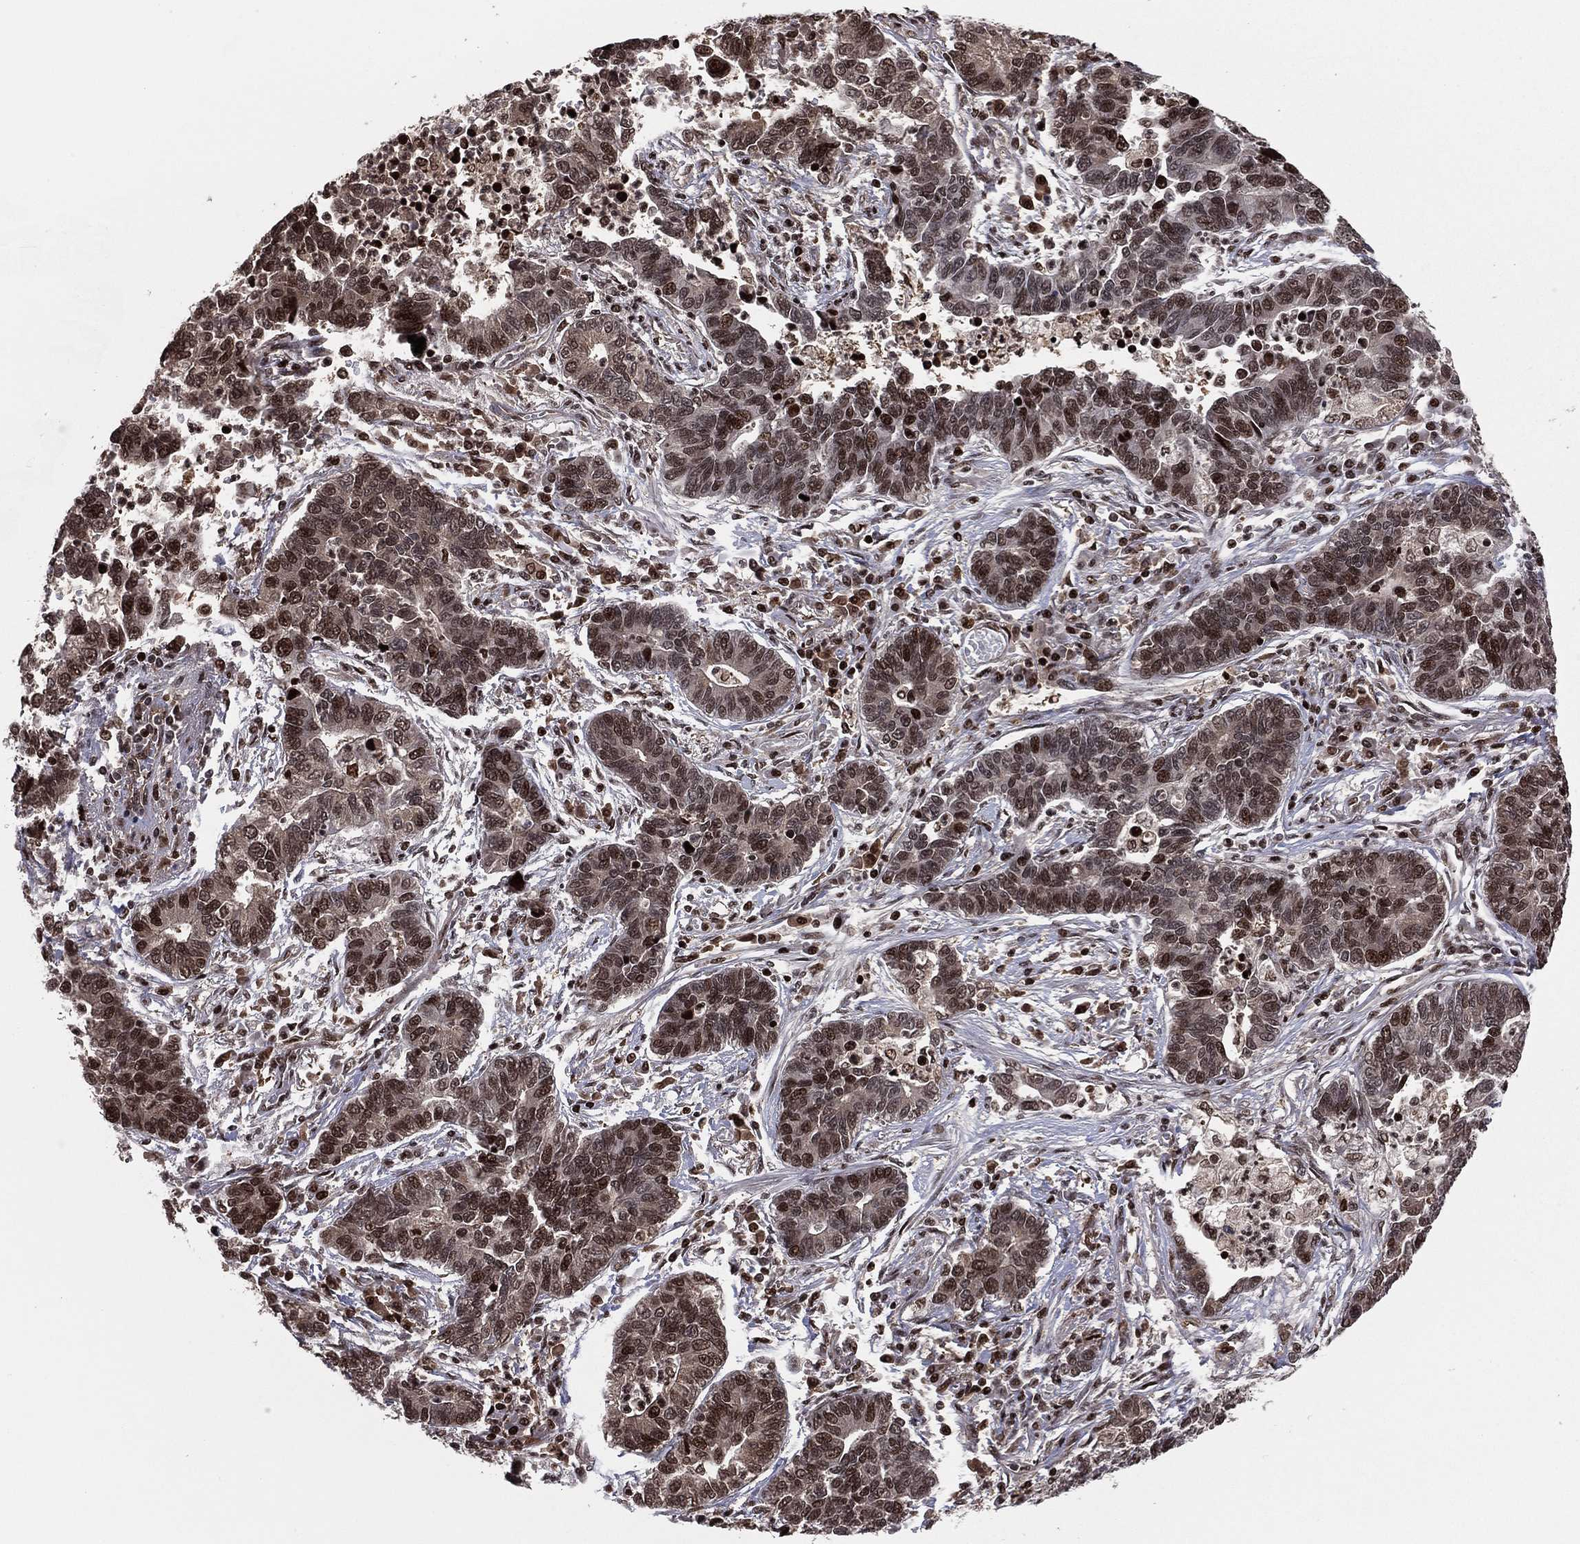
{"staining": {"intensity": "strong", "quantity": "25%-75%", "location": "nuclear"}, "tissue": "lung cancer", "cell_type": "Tumor cells", "image_type": "cancer", "snomed": [{"axis": "morphology", "description": "Adenocarcinoma, NOS"}, {"axis": "topography", "description": "Lung"}], "caption": "DAB (3,3'-diaminobenzidine) immunohistochemical staining of human lung cancer (adenocarcinoma) shows strong nuclear protein staining in approximately 25%-75% of tumor cells. (IHC, brightfield microscopy, high magnification).", "gene": "PSMA1", "patient": {"sex": "female", "age": 57}}